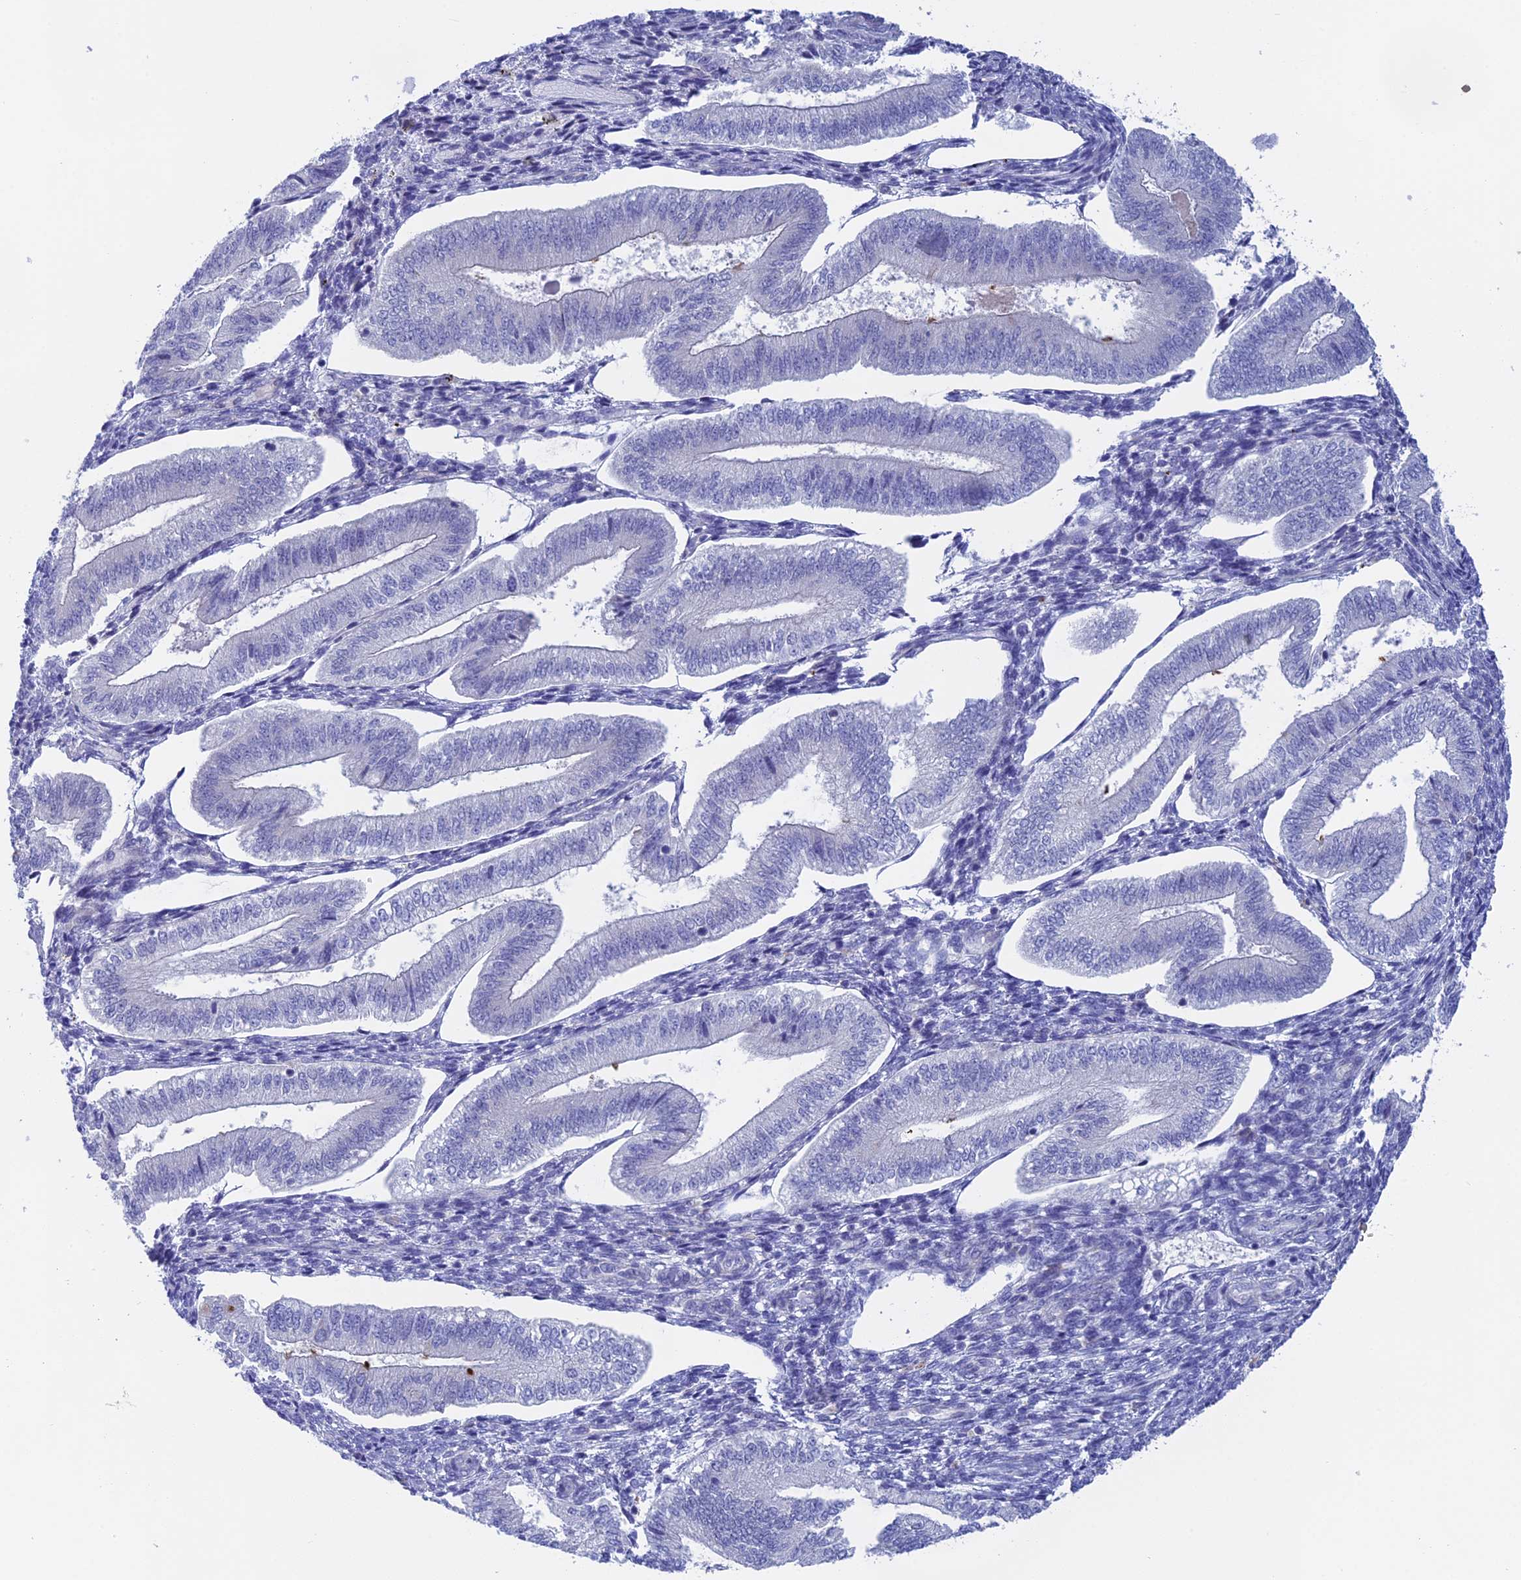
{"staining": {"intensity": "negative", "quantity": "none", "location": "none"}, "tissue": "endometrium", "cell_type": "Cells in endometrial stroma", "image_type": "normal", "snomed": [{"axis": "morphology", "description": "Normal tissue, NOS"}, {"axis": "topography", "description": "Endometrium"}], "caption": "Benign endometrium was stained to show a protein in brown. There is no significant staining in cells in endometrial stroma. (Stains: DAB (3,3'-diaminobenzidine) IHC with hematoxylin counter stain, Microscopy: brightfield microscopy at high magnification).", "gene": "GLB1L", "patient": {"sex": "female", "age": 34}}